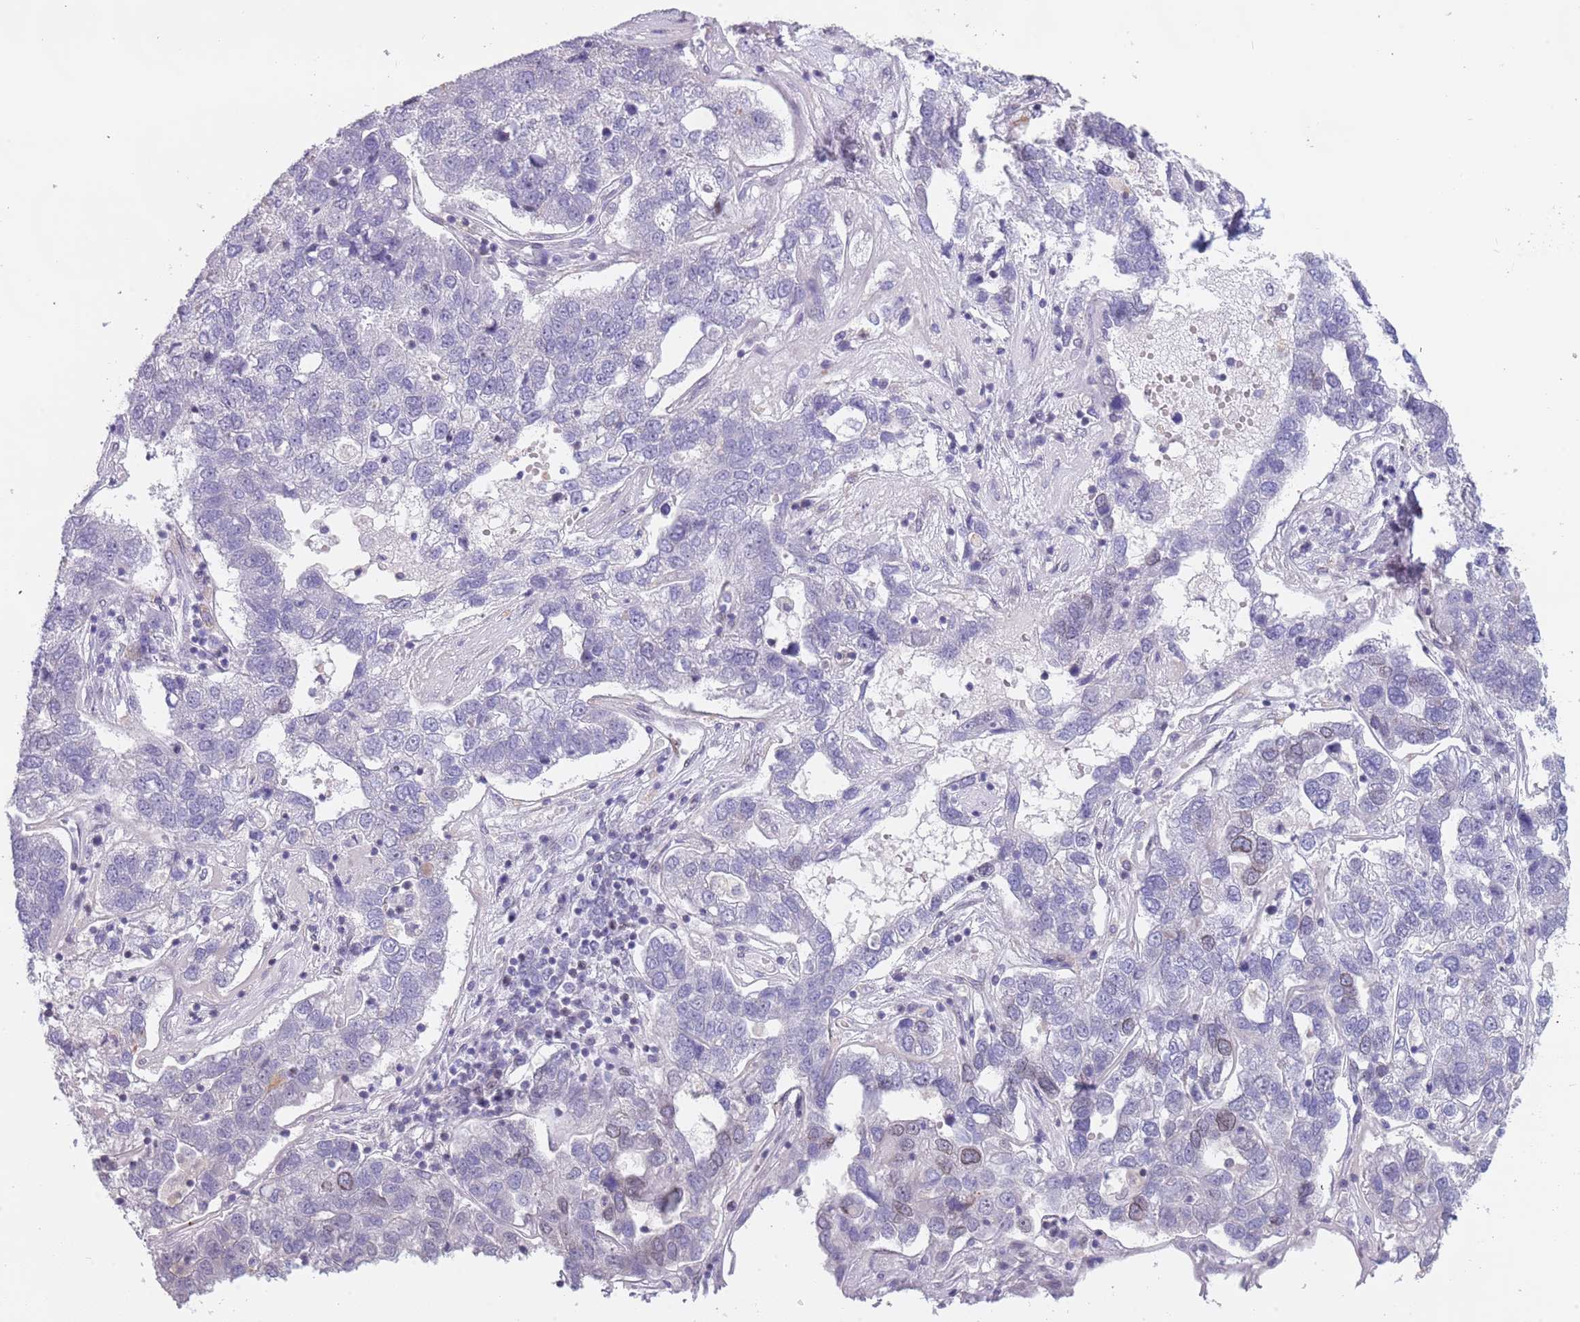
{"staining": {"intensity": "negative", "quantity": "none", "location": "none"}, "tissue": "pancreatic cancer", "cell_type": "Tumor cells", "image_type": "cancer", "snomed": [{"axis": "morphology", "description": "Adenocarcinoma, NOS"}, {"axis": "topography", "description": "Pancreas"}], "caption": "High power microscopy histopathology image of an immunohistochemistry photomicrograph of pancreatic adenocarcinoma, revealing no significant staining in tumor cells.", "gene": "KLHDC2", "patient": {"sex": "female", "age": 61}}